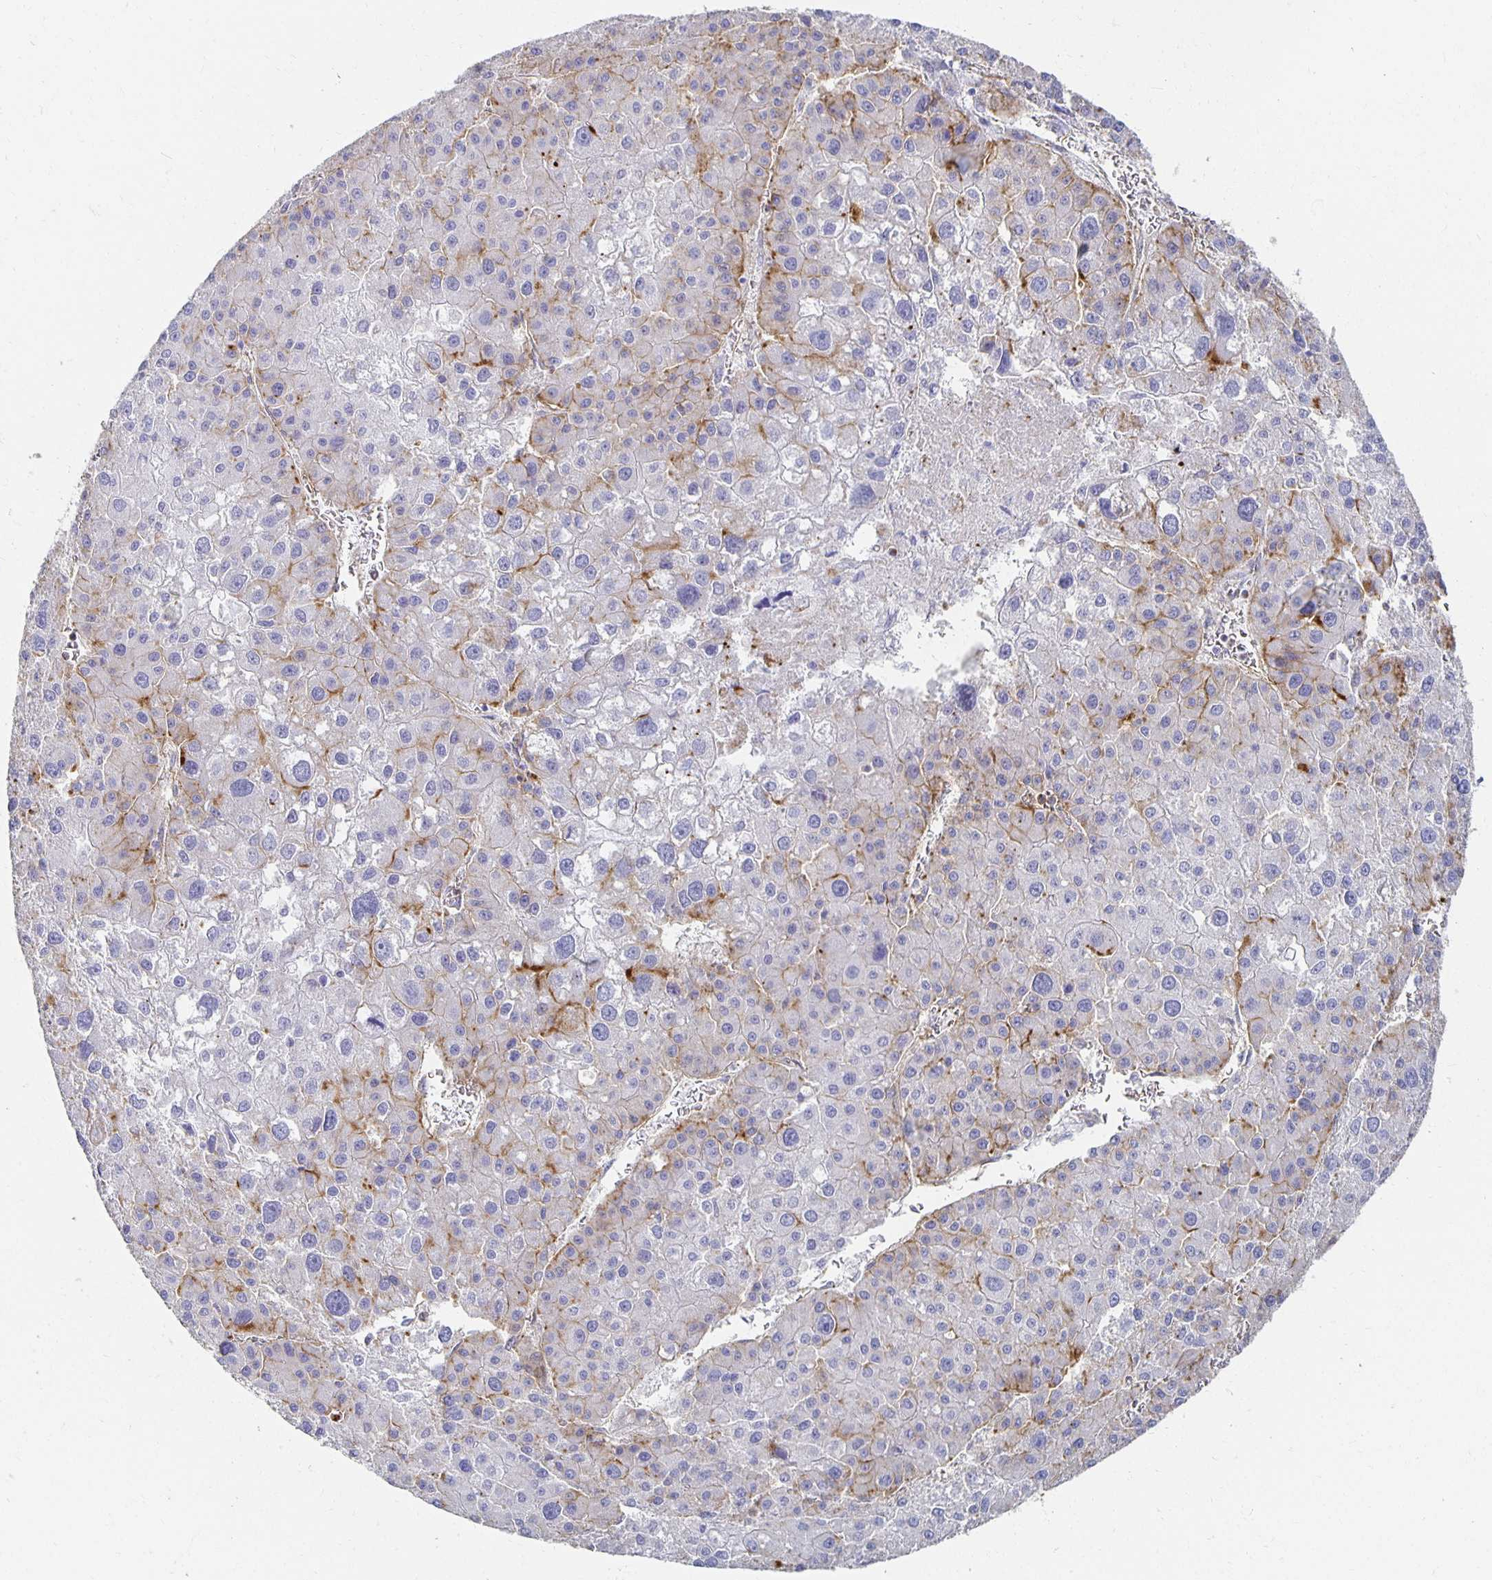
{"staining": {"intensity": "moderate", "quantity": "<25%", "location": "cytoplasmic/membranous"}, "tissue": "liver cancer", "cell_type": "Tumor cells", "image_type": "cancer", "snomed": [{"axis": "morphology", "description": "Carcinoma, Hepatocellular, NOS"}, {"axis": "topography", "description": "Liver"}], "caption": "Liver cancer (hepatocellular carcinoma) tissue shows moderate cytoplasmic/membranous positivity in approximately <25% of tumor cells (DAB (3,3'-diaminobenzidine) IHC, brown staining for protein, blue staining for nuclei).", "gene": "TAAR1", "patient": {"sex": "male", "age": 73}}